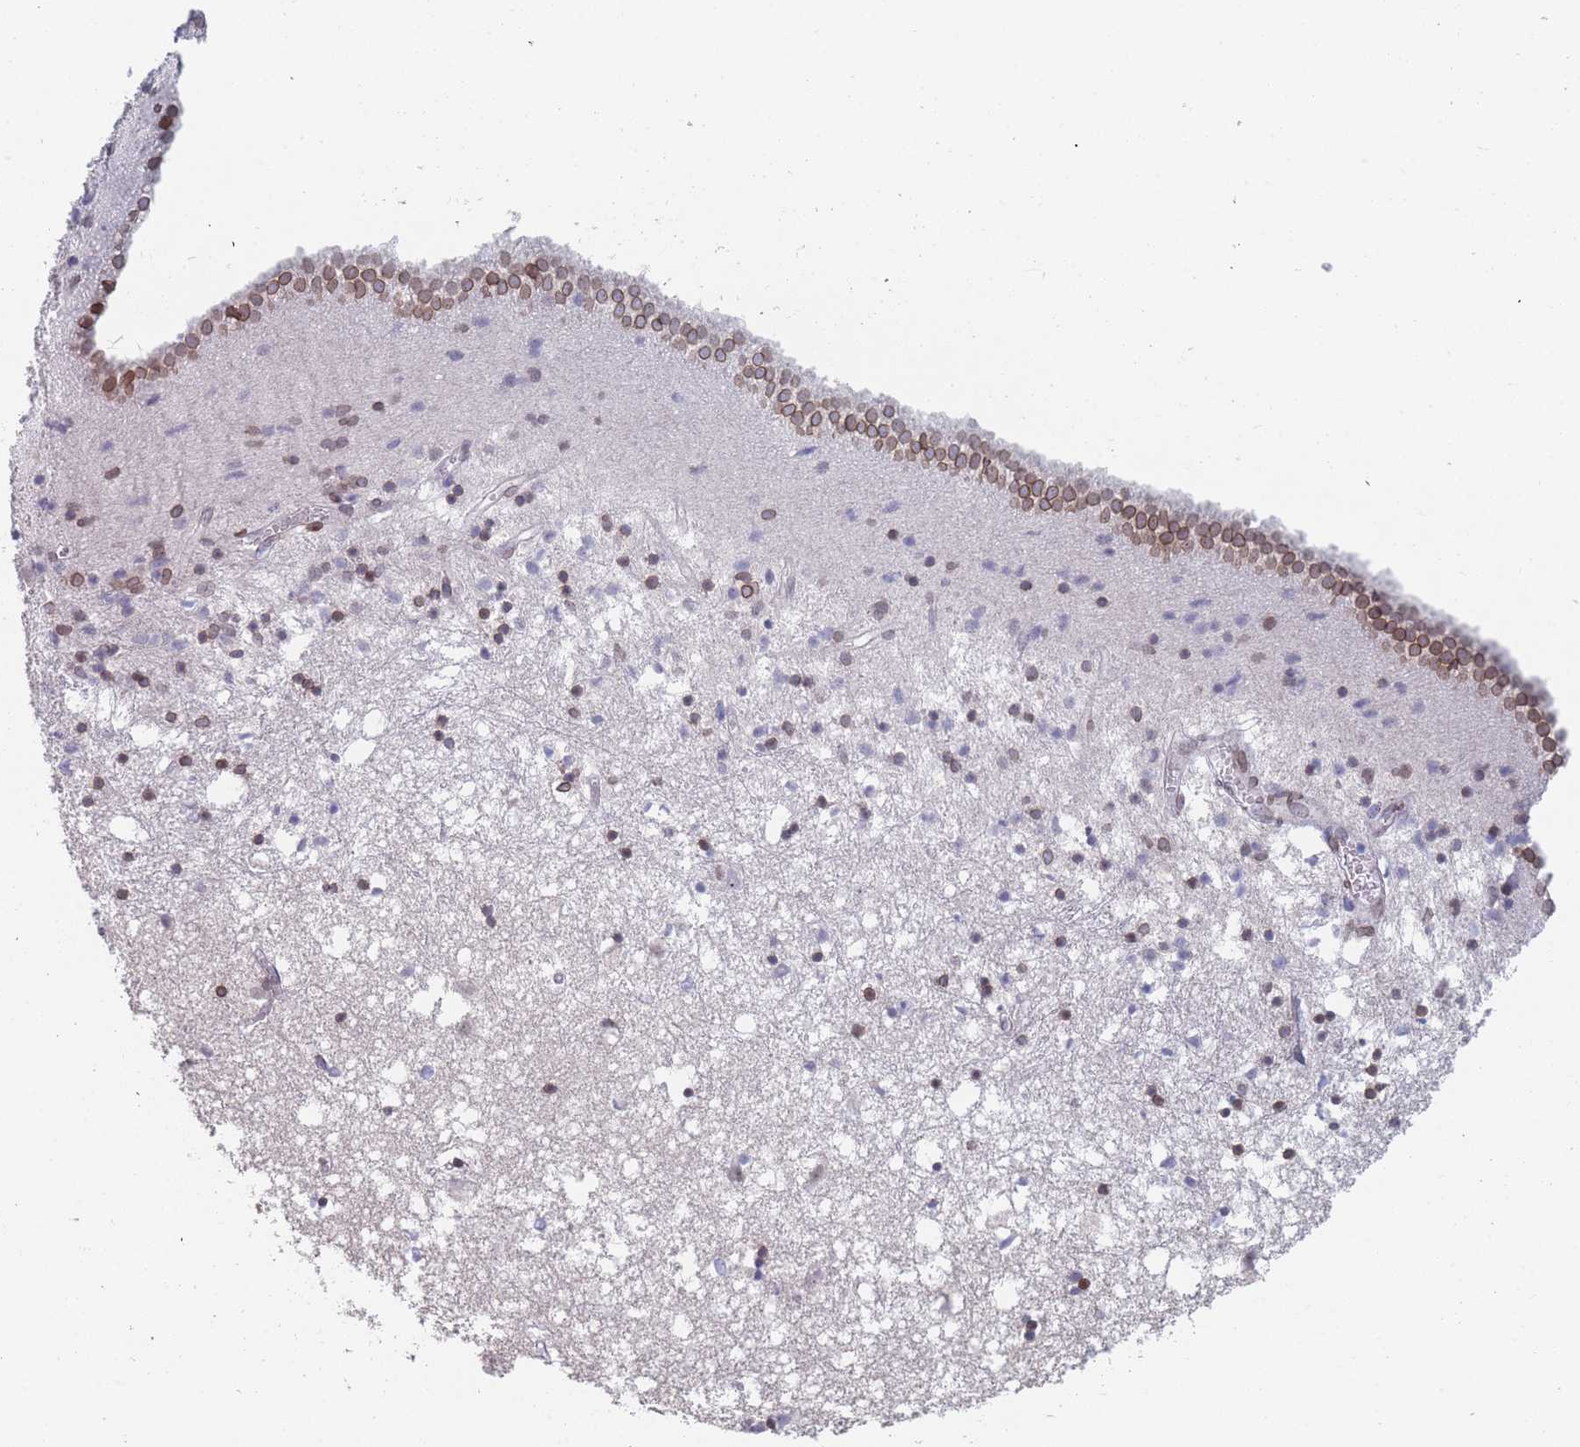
{"staining": {"intensity": "moderate", "quantity": "<25%", "location": "cytoplasmic/membranous,nuclear"}, "tissue": "caudate", "cell_type": "Glial cells", "image_type": "normal", "snomed": [{"axis": "morphology", "description": "Normal tissue, NOS"}, {"axis": "topography", "description": "Lateral ventricle wall"}], "caption": "This is a photomicrograph of IHC staining of benign caudate, which shows moderate expression in the cytoplasmic/membranous,nuclear of glial cells.", "gene": "ZBTB1", "patient": {"sex": "male", "age": 70}}